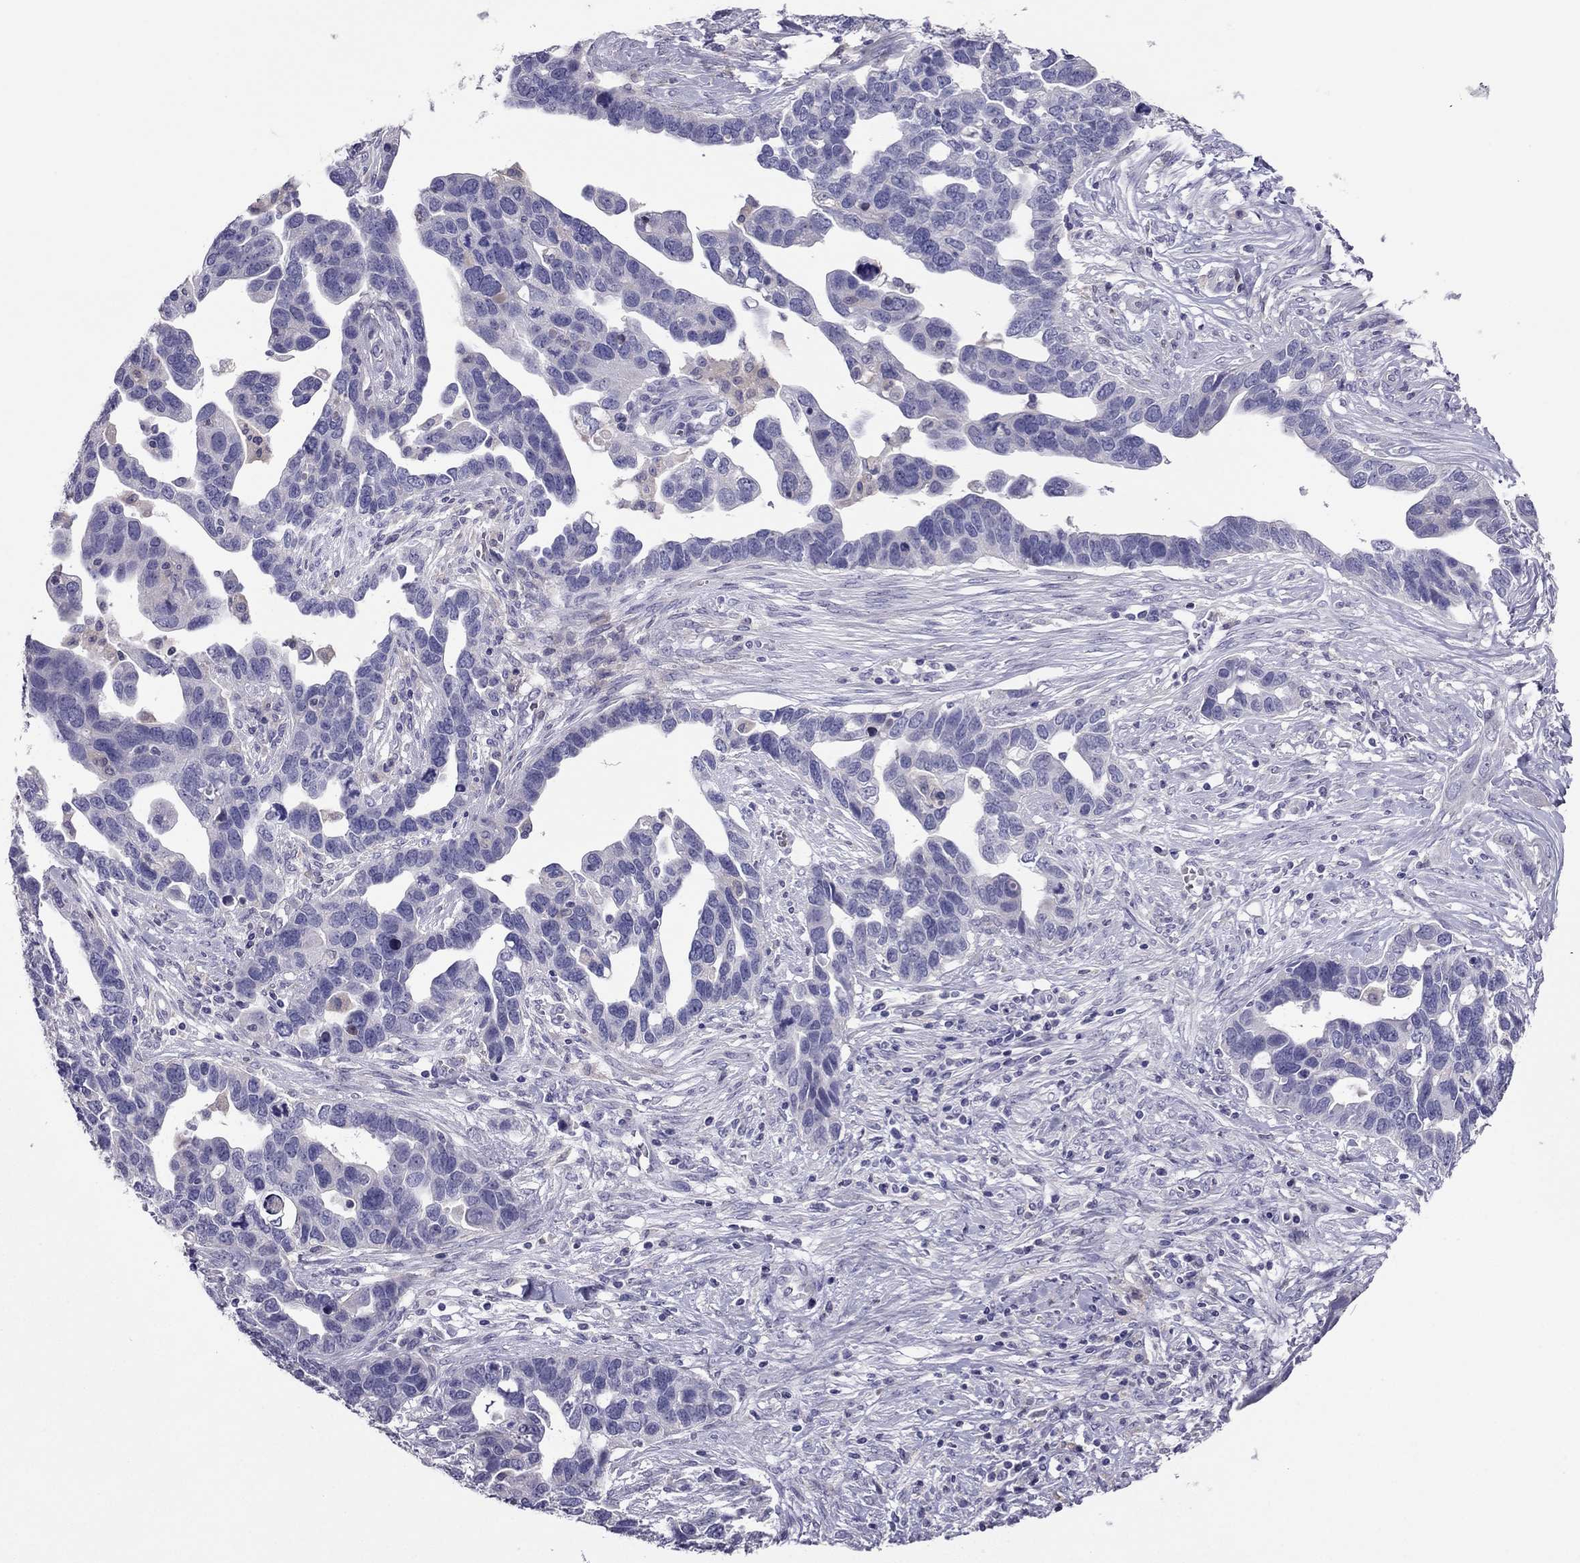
{"staining": {"intensity": "negative", "quantity": "none", "location": "none"}, "tissue": "ovarian cancer", "cell_type": "Tumor cells", "image_type": "cancer", "snomed": [{"axis": "morphology", "description": "Cystadenocarcinoma, serous, NOS"}, {"axis": "topography", "description": "Ovary"}], "caption": "An image of ovarian cancer (serous cystadenocarcinoma) stained for a protein shows no brown staining in tumor cells.", "gene": "RGS8", "patient": {"sex": "female", "age": 54}}